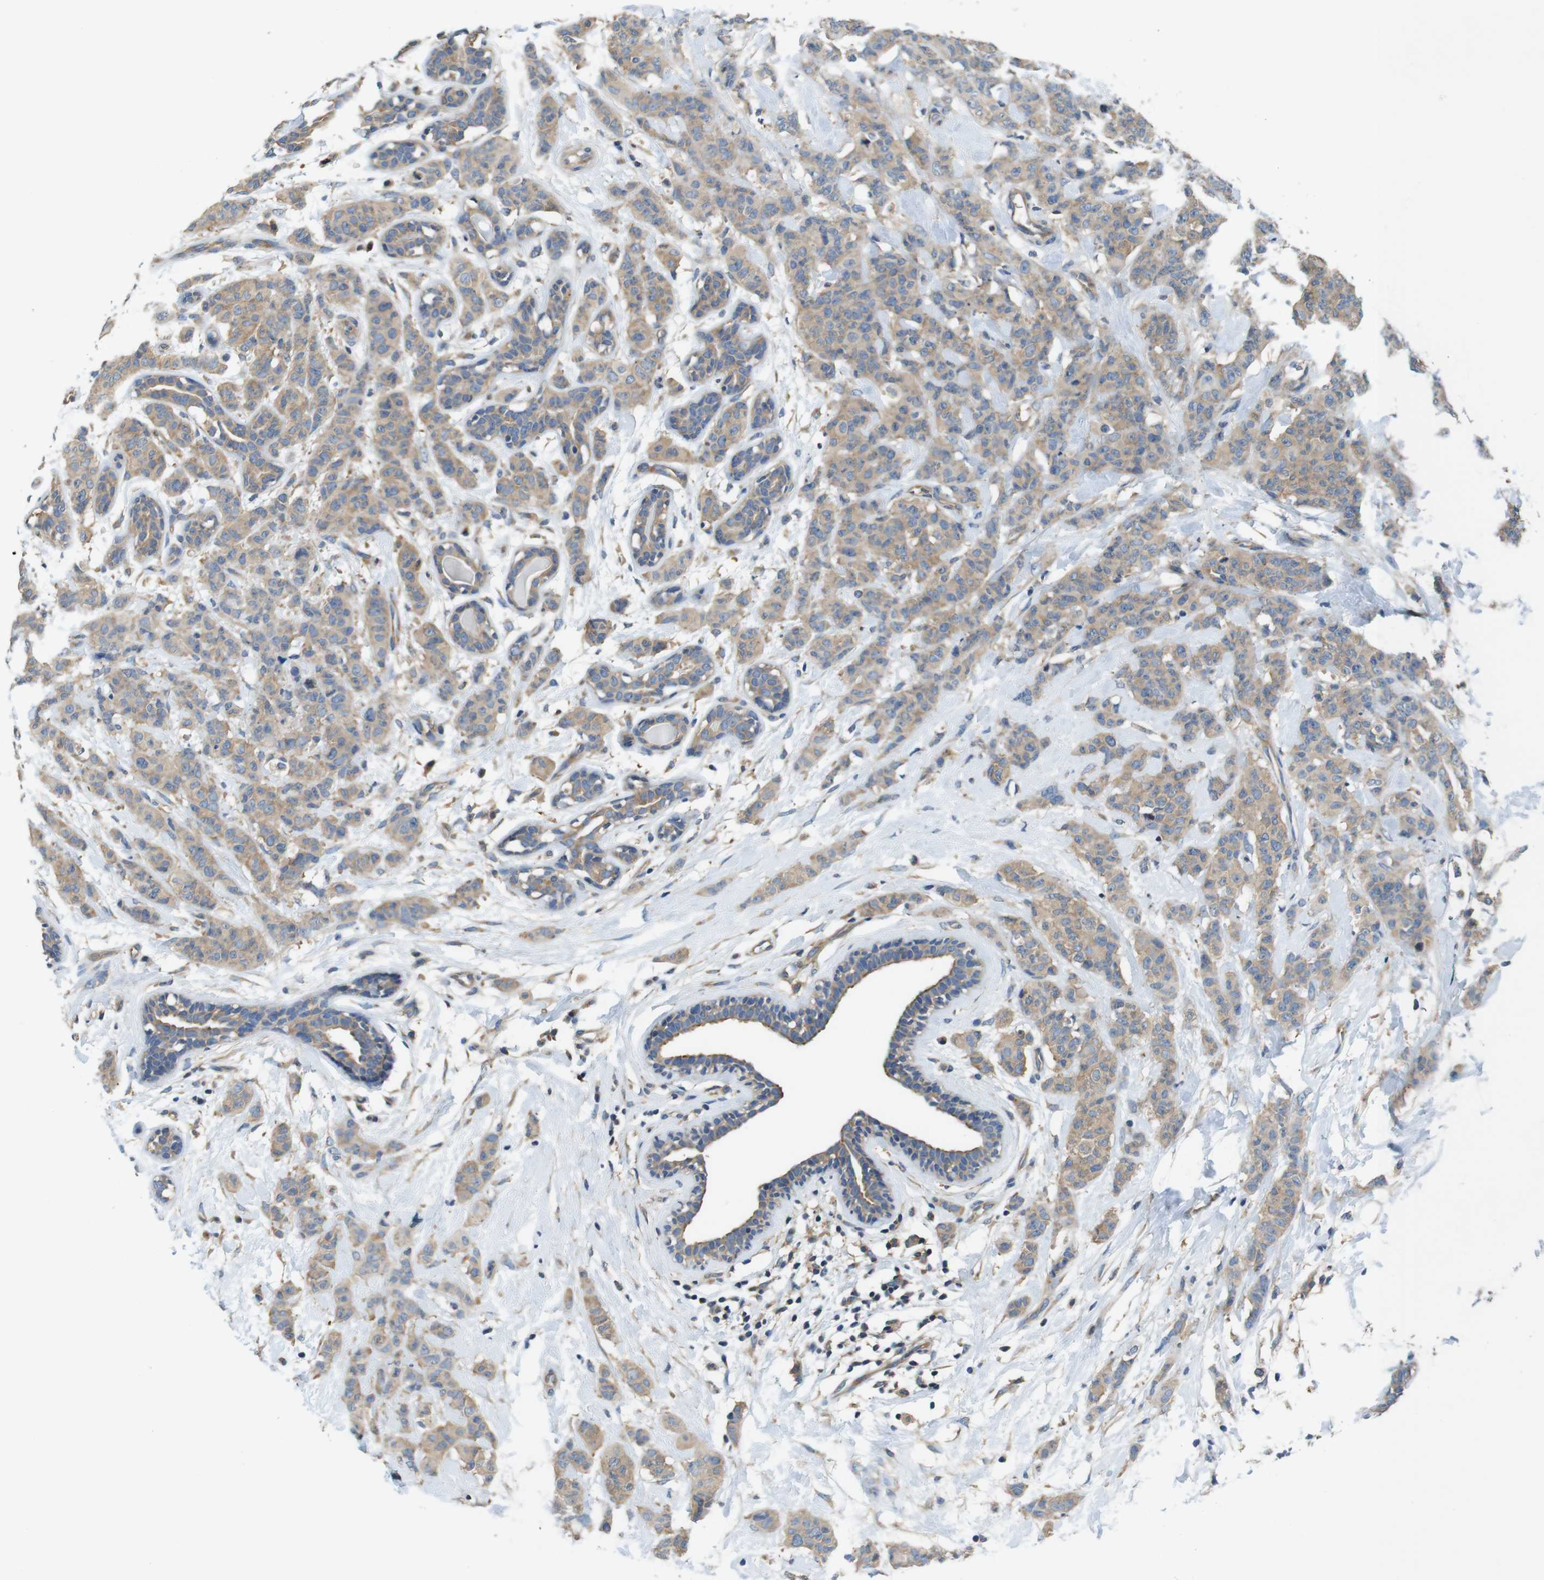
{"staining": {"intensity": "weak", "quantity": ">75%", "location": "cytoplasmic/membranous"}, "tissue": "breast cancer", "cell_type": "Tumor cells", "image_type": "cancer", "snomed": [{"axis": "morphology", "description": "Normal tissue, NOS"}, {"axis": "morphology", "description": "Duct carcinoma"}, {"axis": "topography", "description": "Breast"}], "caption": "Immunohistochemistry photomicrograph of human invasive ductal carcinoma (breast) stained for a protein (brown), which displays low levels of weak cytoplasmic/membranous positivity in about >75% of tumor cells.", "gene": "DCTN1", "patient": {"sex": "female", "age": 40}}